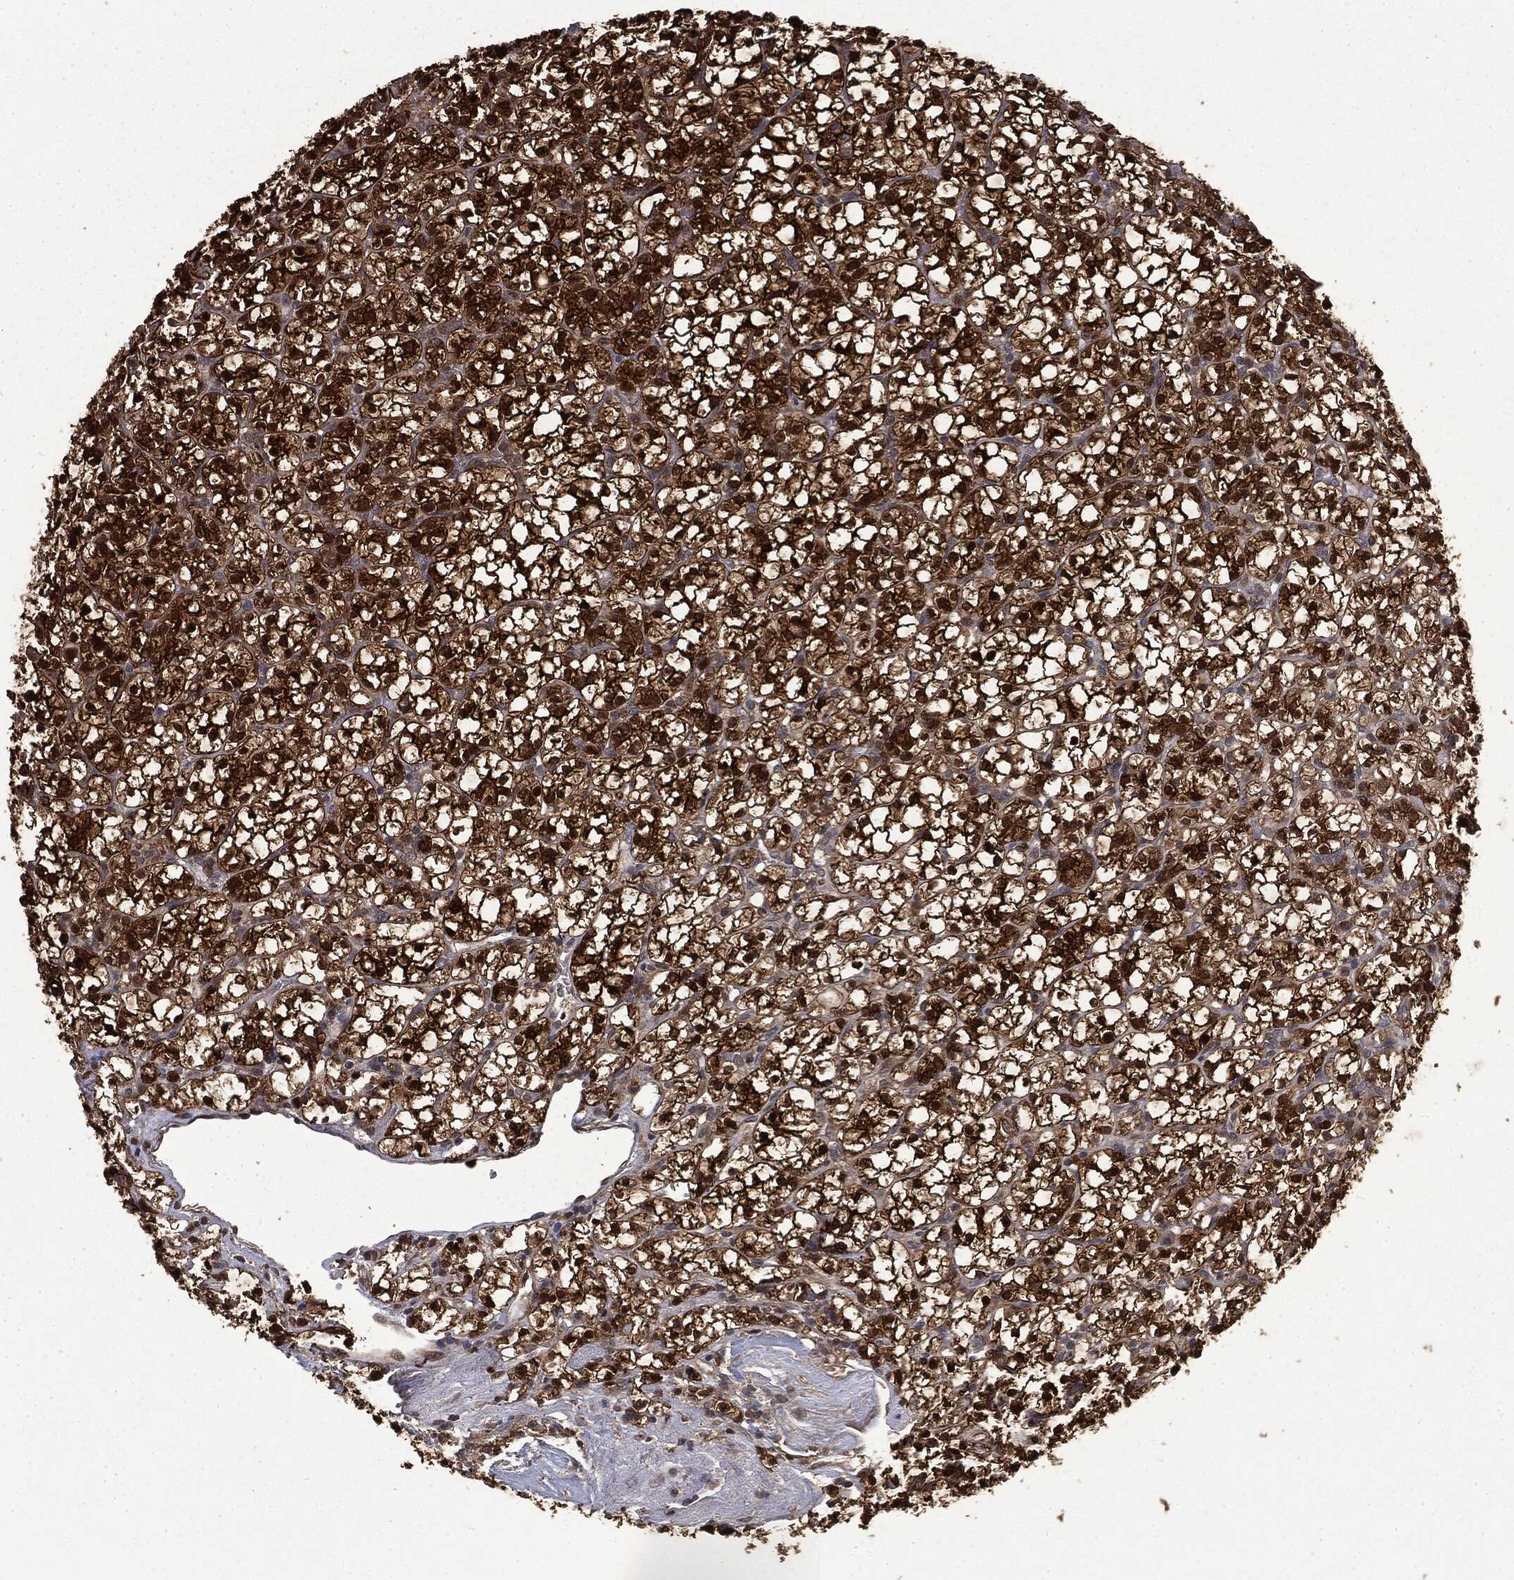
{"staining": {"intensity": "strong", "quantity": ">75%", "location": "cytoplasmic/membranous,nuclear"}, "tissue": "renal cancer", "cell_type": "Tumor cells", "image_type": "cancer", "snomed": [{"axis": "morphology", "description": "Adenocarcinoma, NOS"}, {"axis": "topography", "description": "Kidney"}], "caption": "Renal adenocarcinoma tissue displays strong cytoplasmic/membranous and nuclear expression in about >75% of tumor cells, visualized by immunohistochemistry.", "gene": "GPI", "patient": {"sex": "female", "age": 89}}